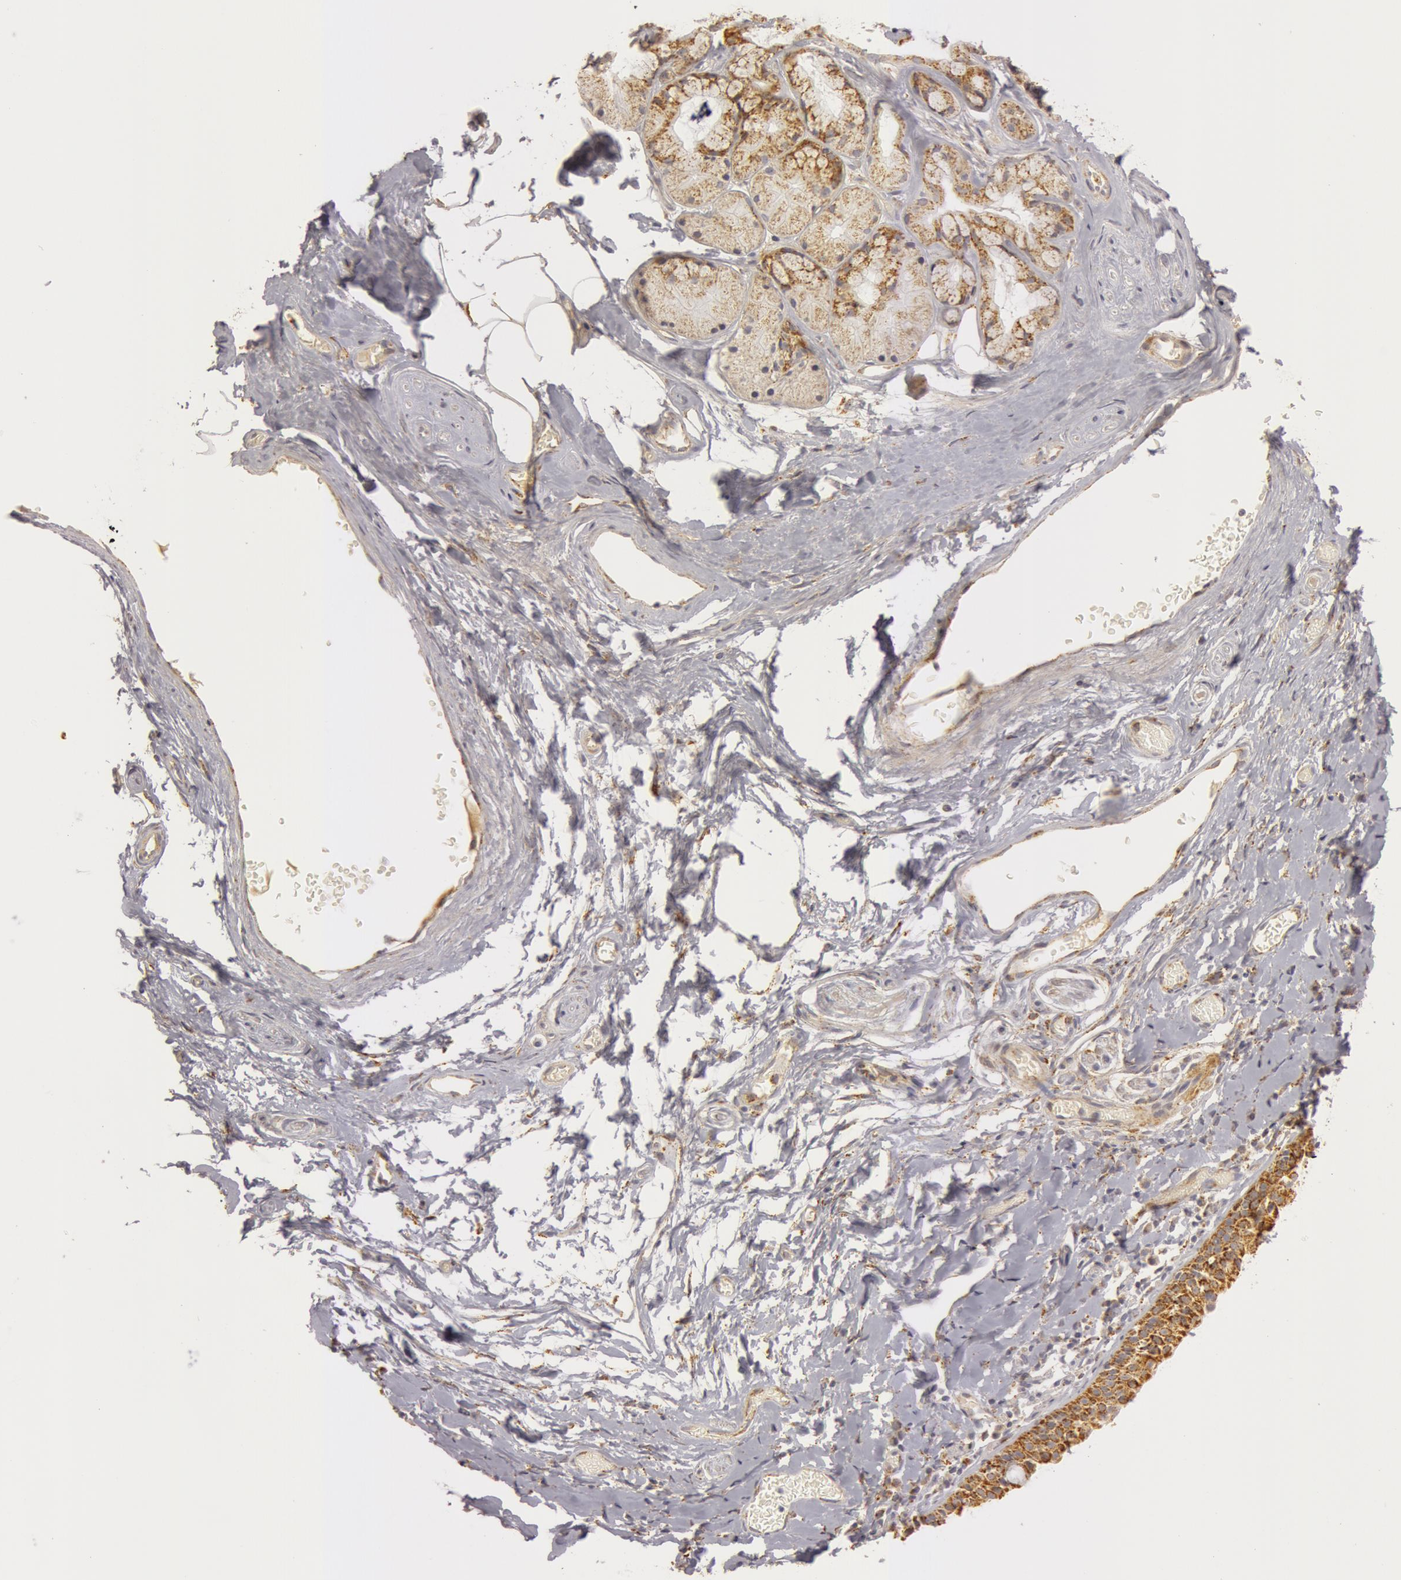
{"staining": {"intensity": "strong", "quantity": ">75%", "location": "cytoplasmic/membranous"}, "tissue": "nasopharynx", "cell_type": "Respiratory epithelial cells", "image_type": "normal", "snomed": [{"axis": "morphology", "description": "Normal tissue, NOS"}, {"axis": "morphology", "description": "Inflammation, NOS"}, {"axis": "morphology", "description": "Malignant melanoma, Metastatic site"}, {"axis": "topography", "description": "Nasopharynx"}], "caption": "A high-resolution histopathology image shows IHC staining of normal nasopharynx, which demonstrates strong cytoplasmic/membranous staining in about >75% of respiratory epithelial cells. The staining was performed using DAB (3,3'-diaminobenzidine), with brown indicating positive protein expression. Nuclei are stained blue with hematoxylin.", "gene": "C7", "patient": {"sex": "female", "age": 55}}